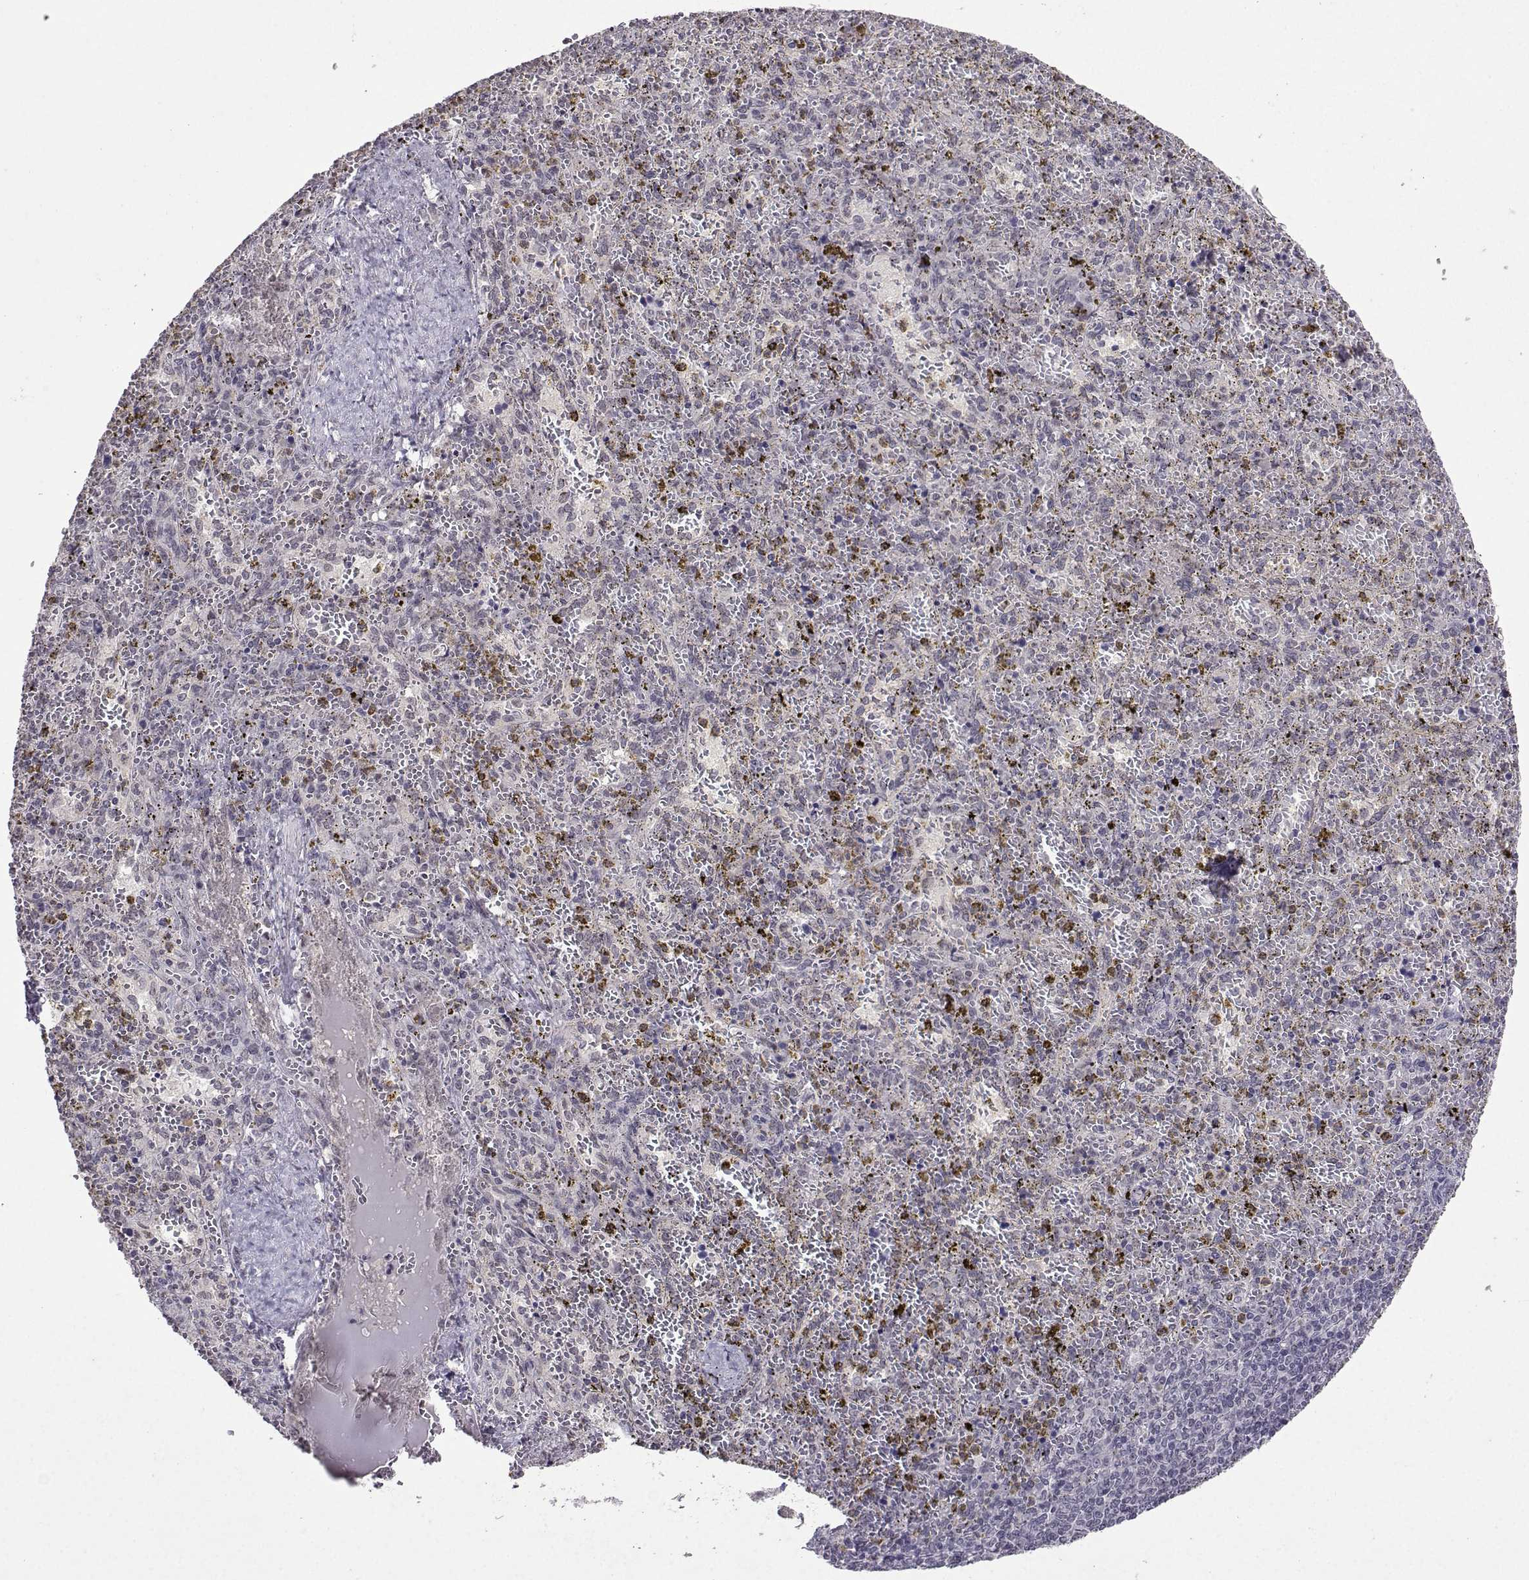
{"staining": {"intensity": "negative", "quantity": "none", "location": "none"}, "tissue": "spleen", "cell_type": "Cells in red pulp", "image_type": "normal", "snomed": [{"axis": "morphology", "description": "Normal tissue, NOS"}, {"axis": "topography", "description": "Spleen"}], "caption": "Immunohistochemistry (IHC) photomicrograph of benign spleen: human spleen stained with DAB reveals no significant protein expression in cells in red pulp.", "gene": "CCL28", "patient": {"sex": "female", "age": 50}}